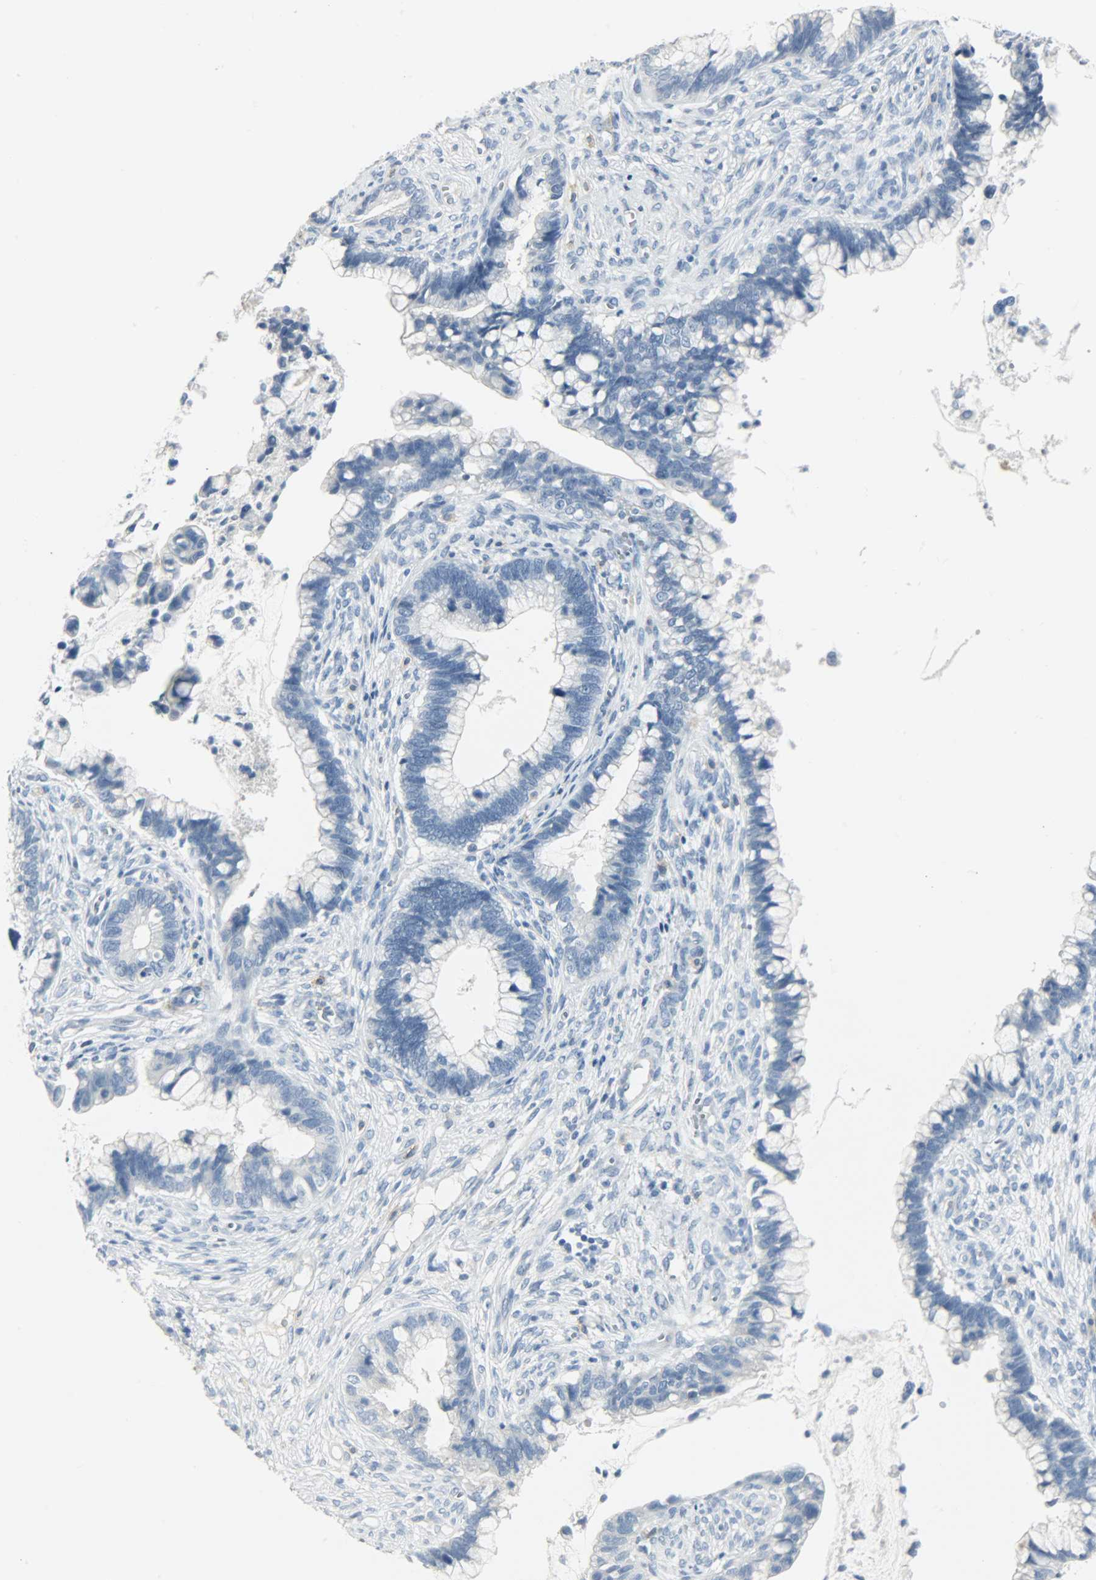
{"staining": {"intensity": "negative", "quantity": "none", "location": "none"}, "tissue": "cervical cancer", "cell_type": "Tumor cells", "image_type": "cancer", "snomed": [{"axis": "morphology", "description": "Adenocarcinoma, NOS"}, {"axis": "topography", "description": "Cervix"}], "caption": "Tumor cells are negative for protein expression in human cervical adenocarcinoma.", "gene": "KIT", "patient": {"sex": "female", "age": 44}}